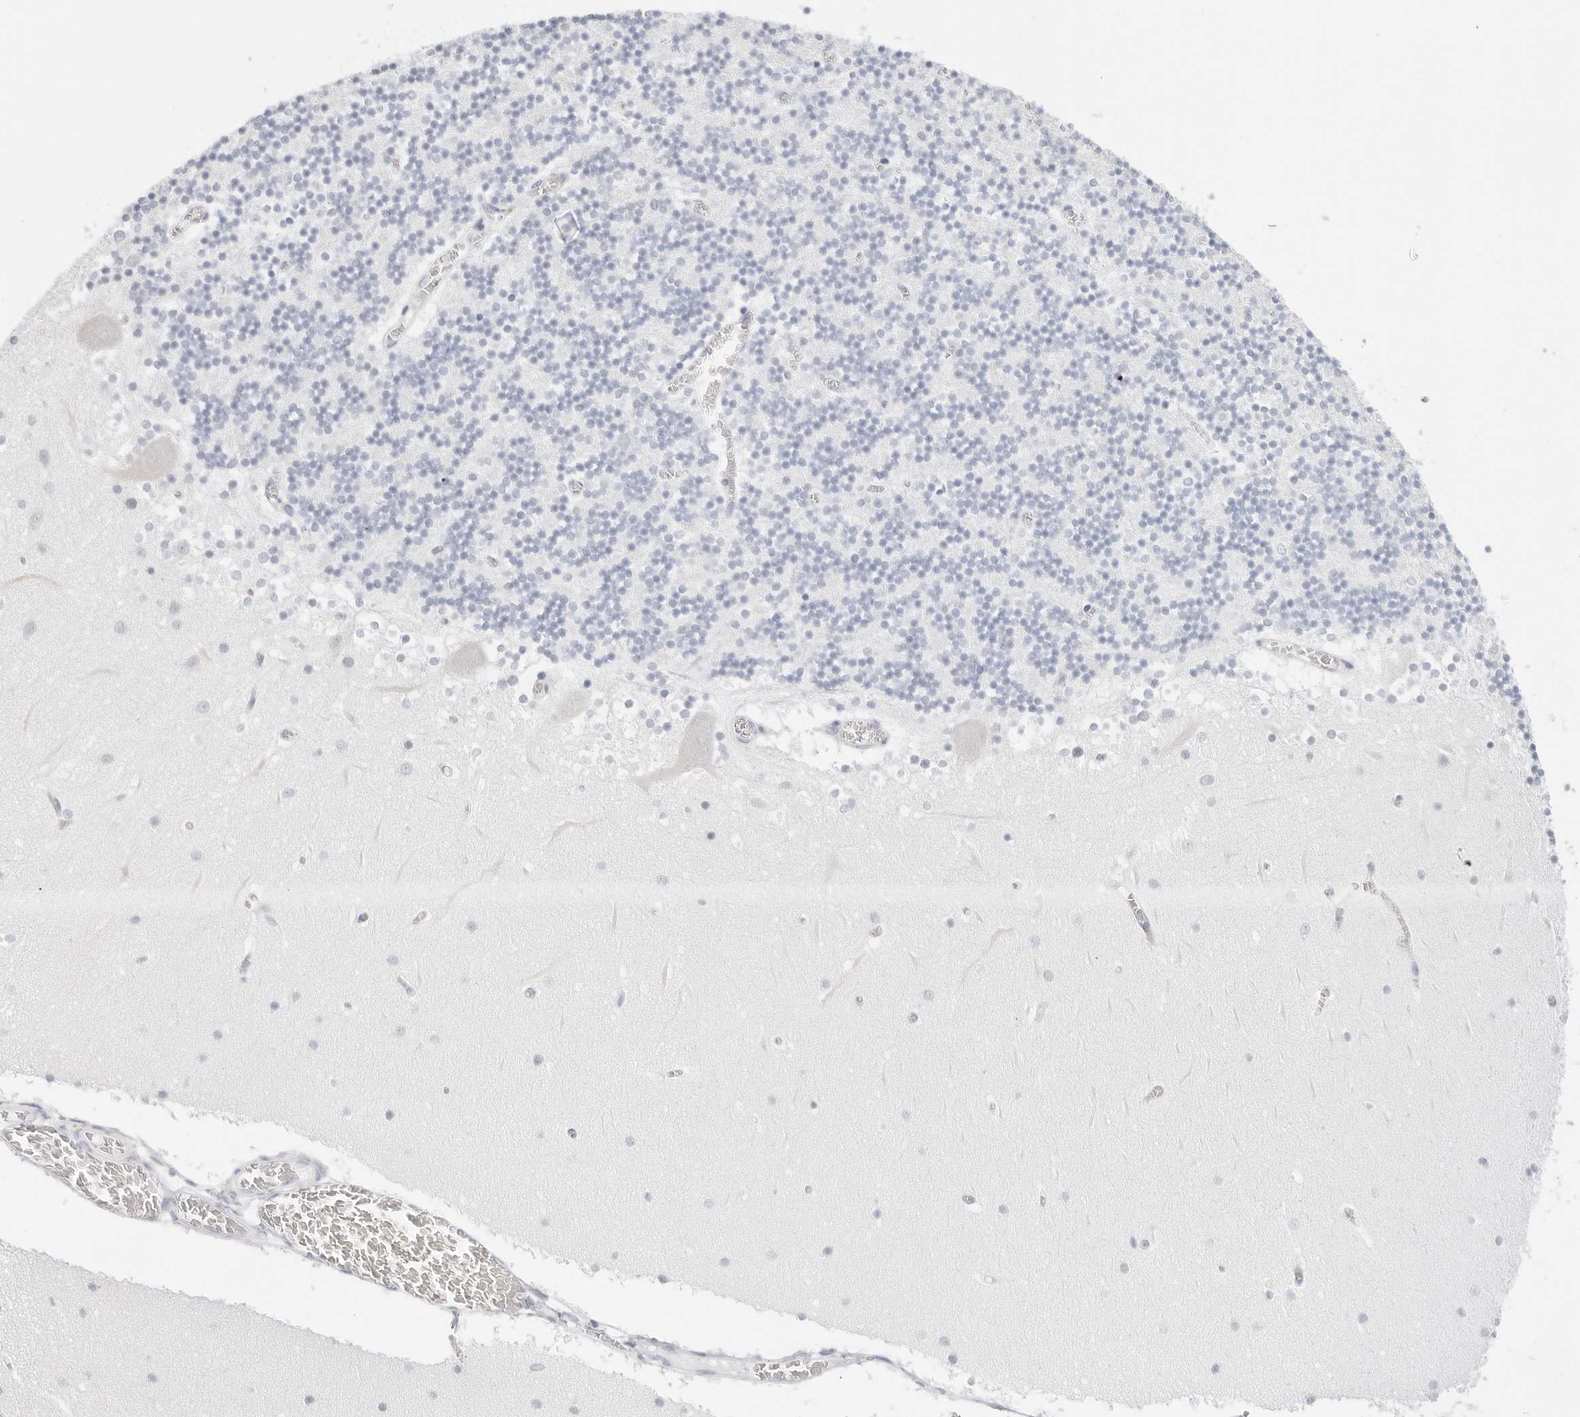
{"staining": {"intensity": "negative", "quantity": "none", "location": "none"}, "tissue": "cerebellum", "cell_type": "Cells in granular layer", "image_type": "normal", "snomed": [{"axis": "morphology", "description": "Normal tissue, NOS"}, {"axis": "topography", "description": "Cerebellum"}], "caption": "The photomicrograph reveals no significant expression in cells in granular layer of cerebellum.", "gene": "HMGCS2", "patient": {"sex": "female", "age": 28}}